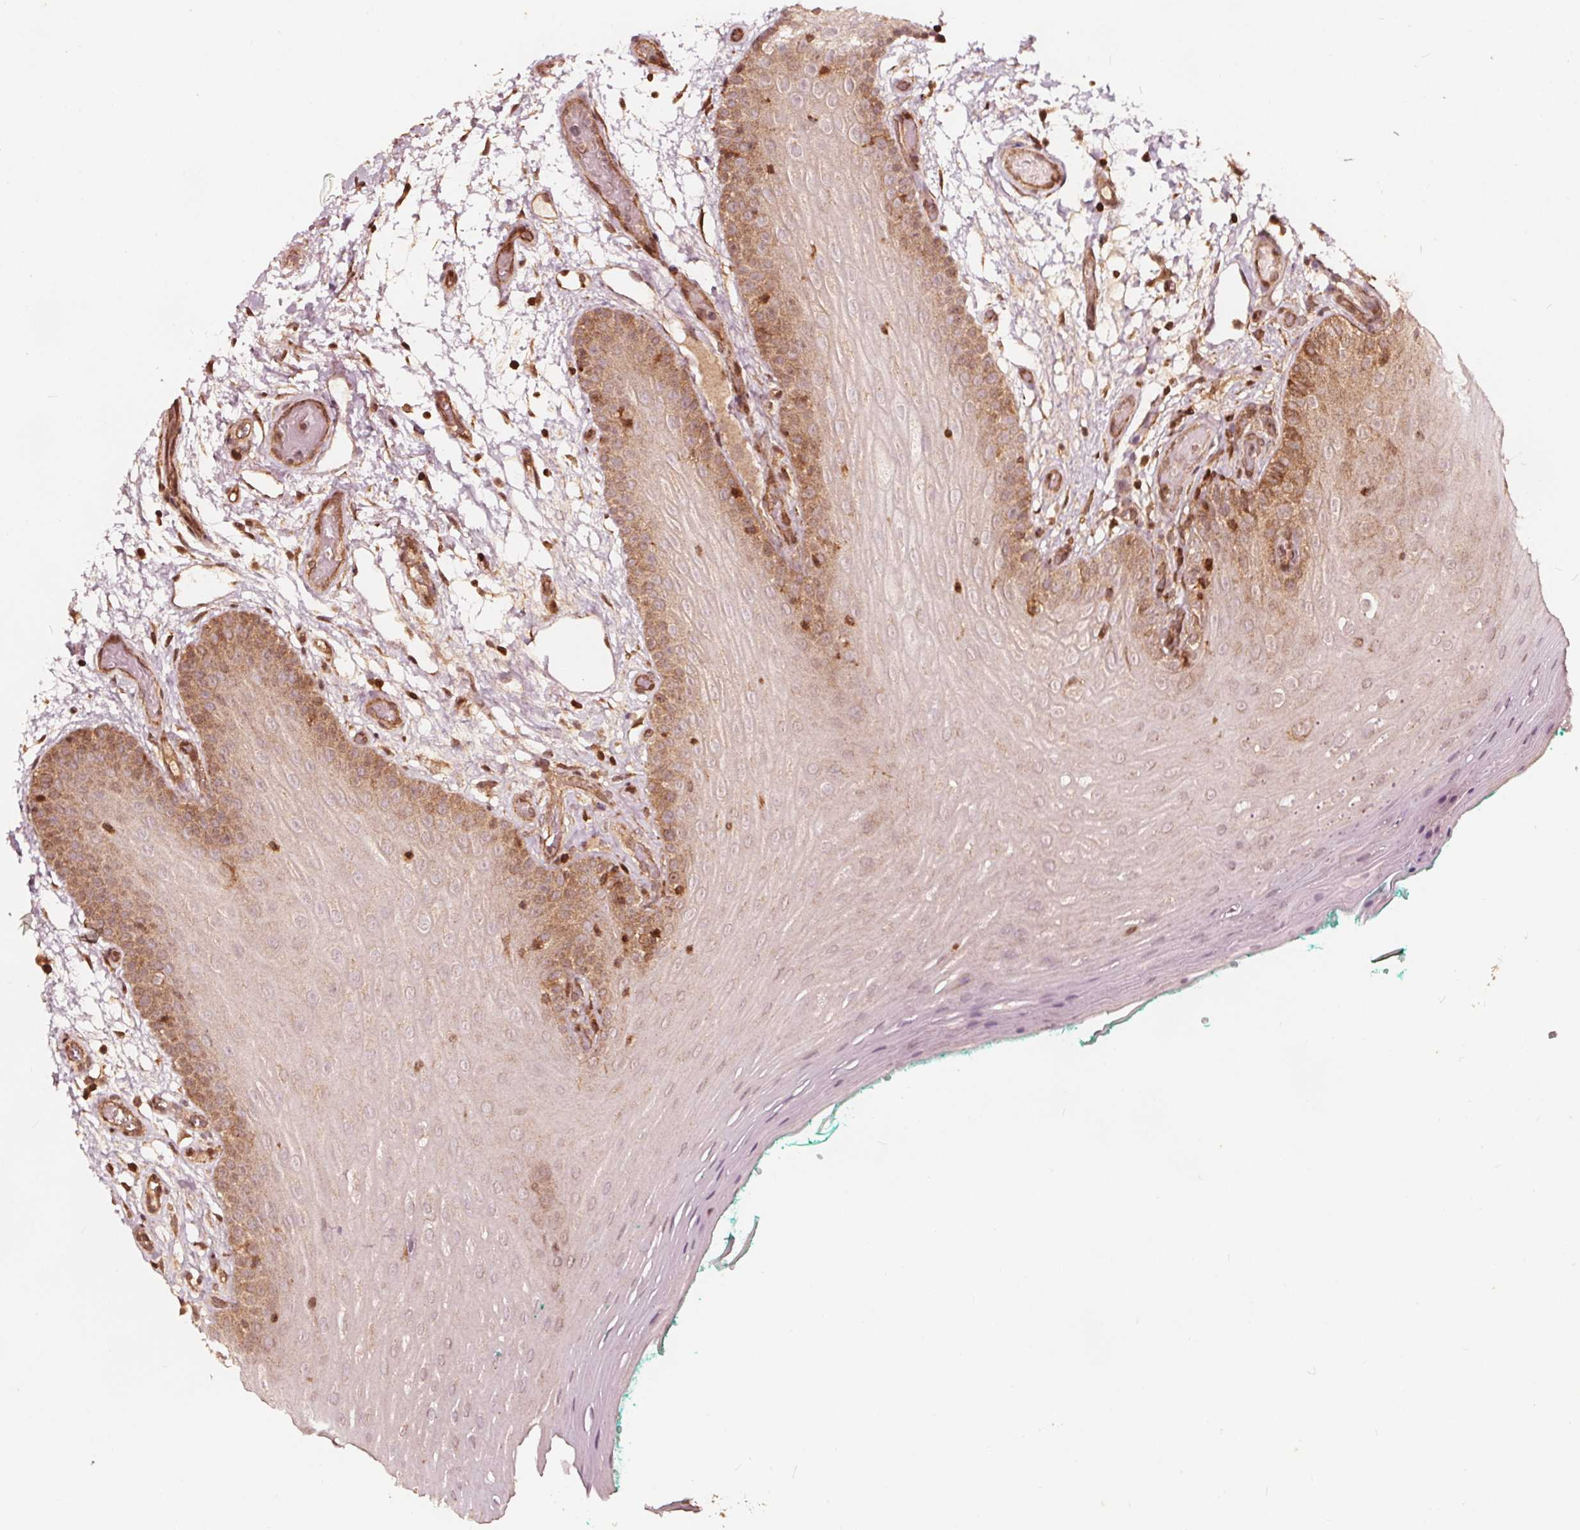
{"staining": {"intensity": "moderate", "quantity": "25%-75%", "location": "cytoplasmic/membranous"}, "tissue": "oral mucosa", "cell_type": "Squamous epithelial cells", "image_type": "normal", "snomed": [{"axis": "morphology", "description": "Normal tissue, NOS"}, {"axis": "morphology", "description": "Squamous cell carcinoma, NOS"}, {"axis": "topography", "description": "Oral tissue"}, {"axis": "topography", "description": "Head-Neck"}], "caption": "DAB (3,3'-diaminobenzidine) immunohistochemical staining of normal oral mucosa displays moderate cytoplasmic/membranous protein staining in about 25%-75% of squamous epithelial cells.", "gene": "AIP", "patient": {"sex": "male", "age": 78}}